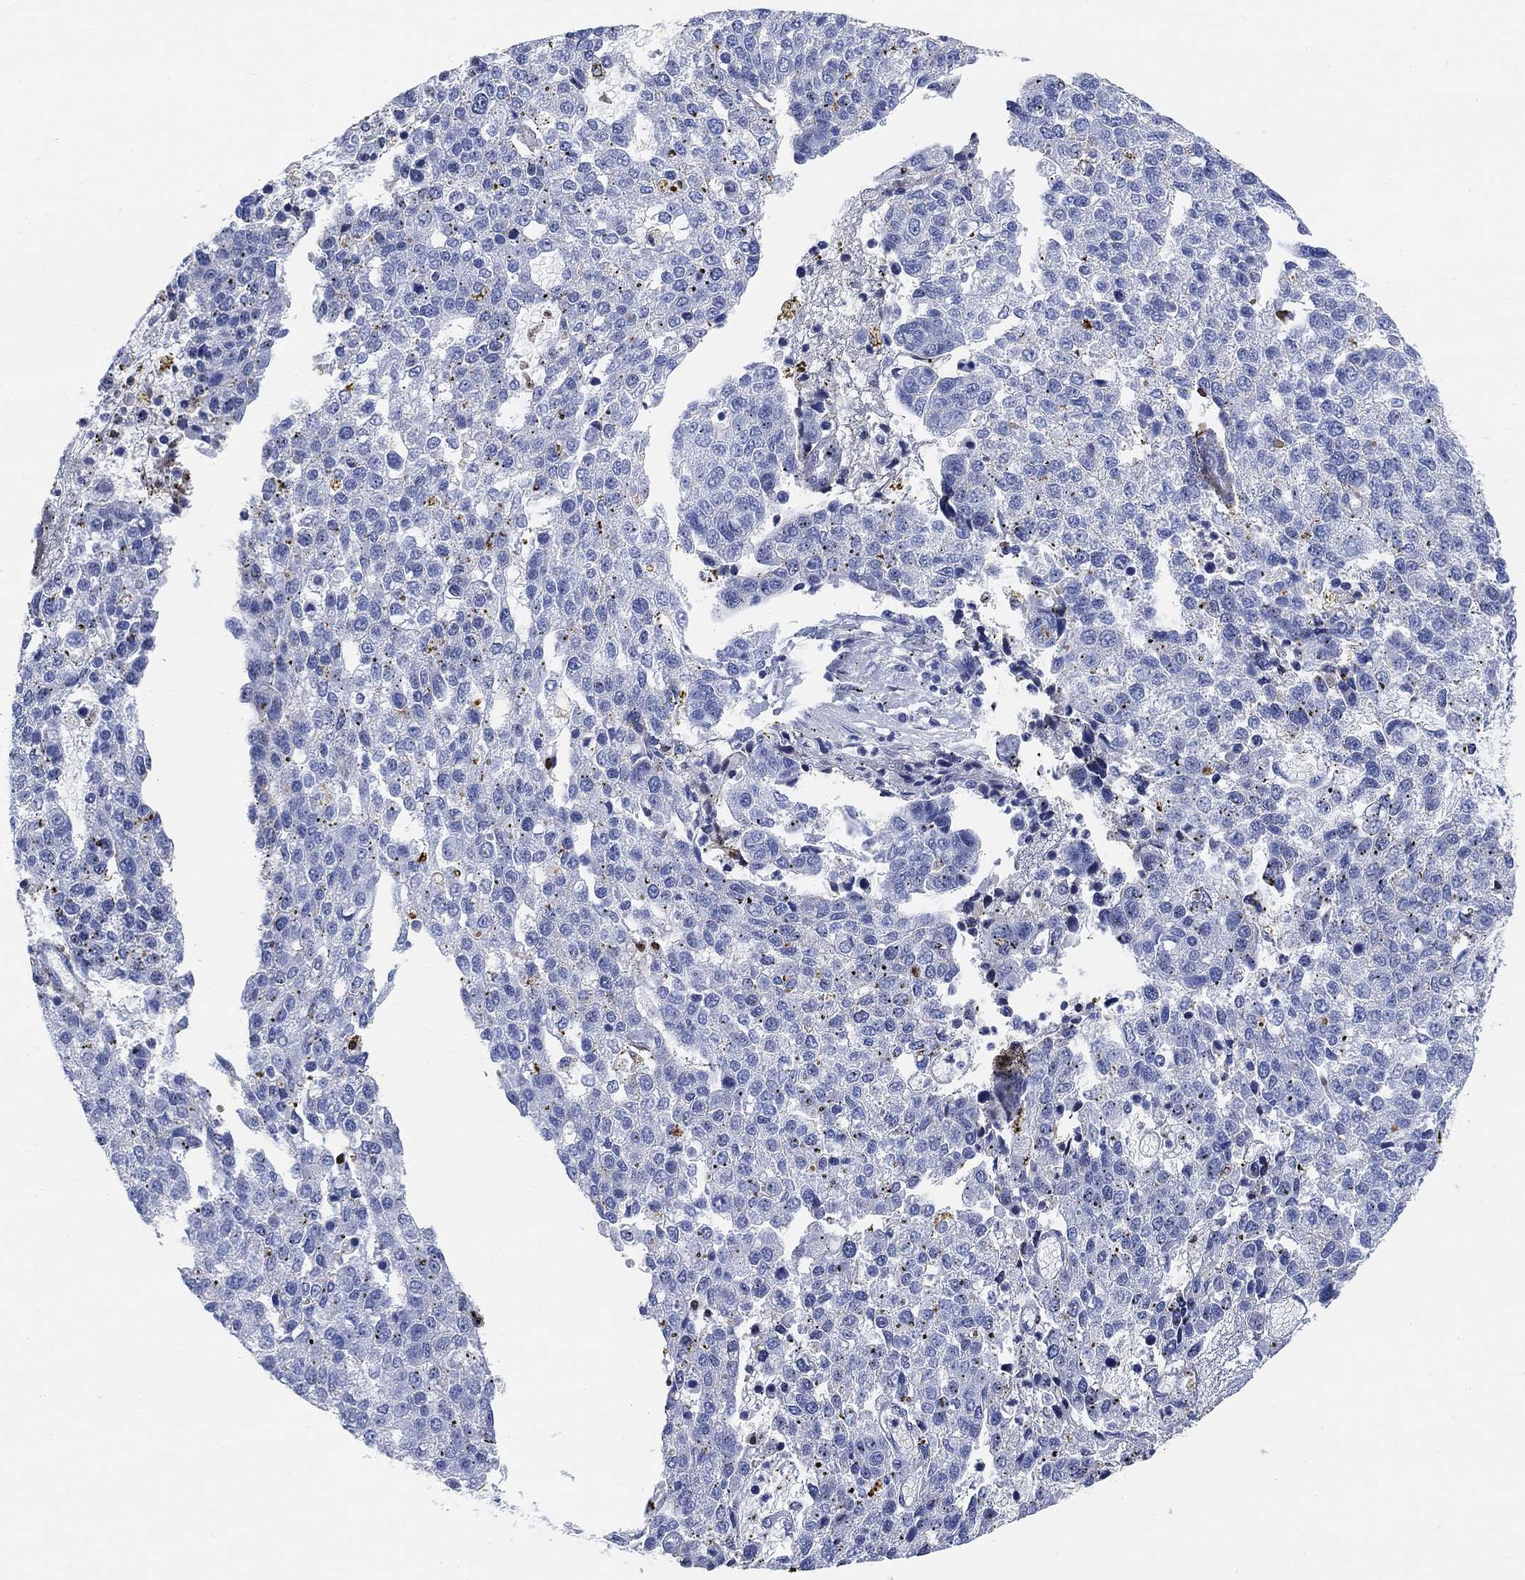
{"staining": {"intensity": "negative", "quantity": "none", "location": "none"}, "tissue": "pancreatic cancer", "cell_type": "Tumor cells", "image_type": "cancer", "snomed": [{"axis": "morphology", "description": "Adenocarcinoma, NOS"}, {"axis": "topography", "description": "Pancreas"}], "caption": "Tumor cells are negative for brown protein staining in pancreatic adenocarcinoma.", "gene": "PAX6", "patient": {"sex": "female", "age": 61}}